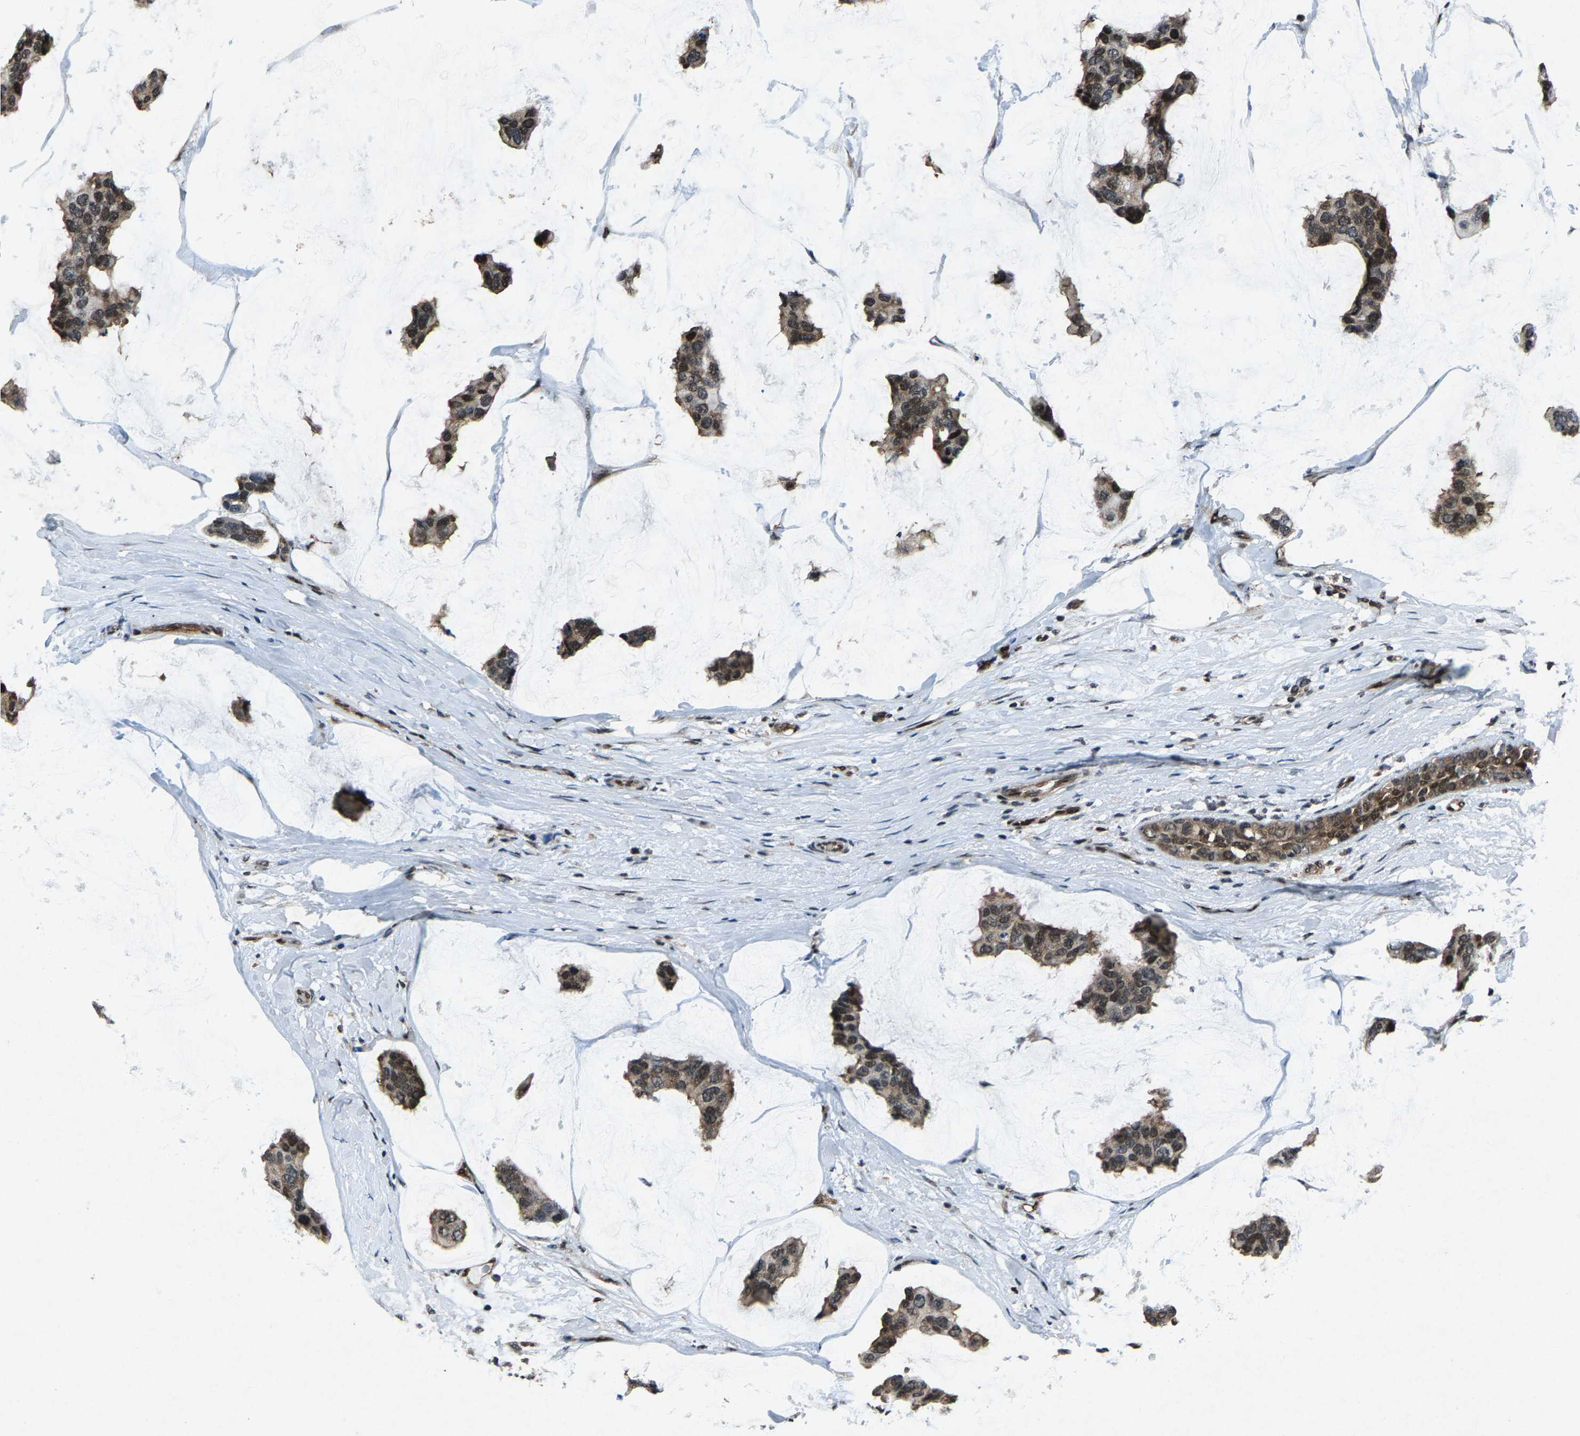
{"staining": {"intensity": "moderate", "quantity": "25%-75%", "location": "cytoplasmic/membranous,nuclear"}, "tissue": "breast cancer", "cell_type": "Tumor cells", "image_type": "cancer", "snomed": [{"axis": "morphology", "description": "Normal tissue, NOS"}, {"axis": "morphology", "description": "Duct carcinoma"}, {"axis": "topography", "description": "Breast"}], "caption": "Brown immunohistochemical staining in human breast invasive ductal carcinoma displays moderate cytoplasmic/membranous and nuclear staining in about 25%-75% of tumor cells. The protein is shown in brown color, while the nuclei are stained blue.", "gene": "ATXN3", "patient": {"sex": "female", "age": 50}}